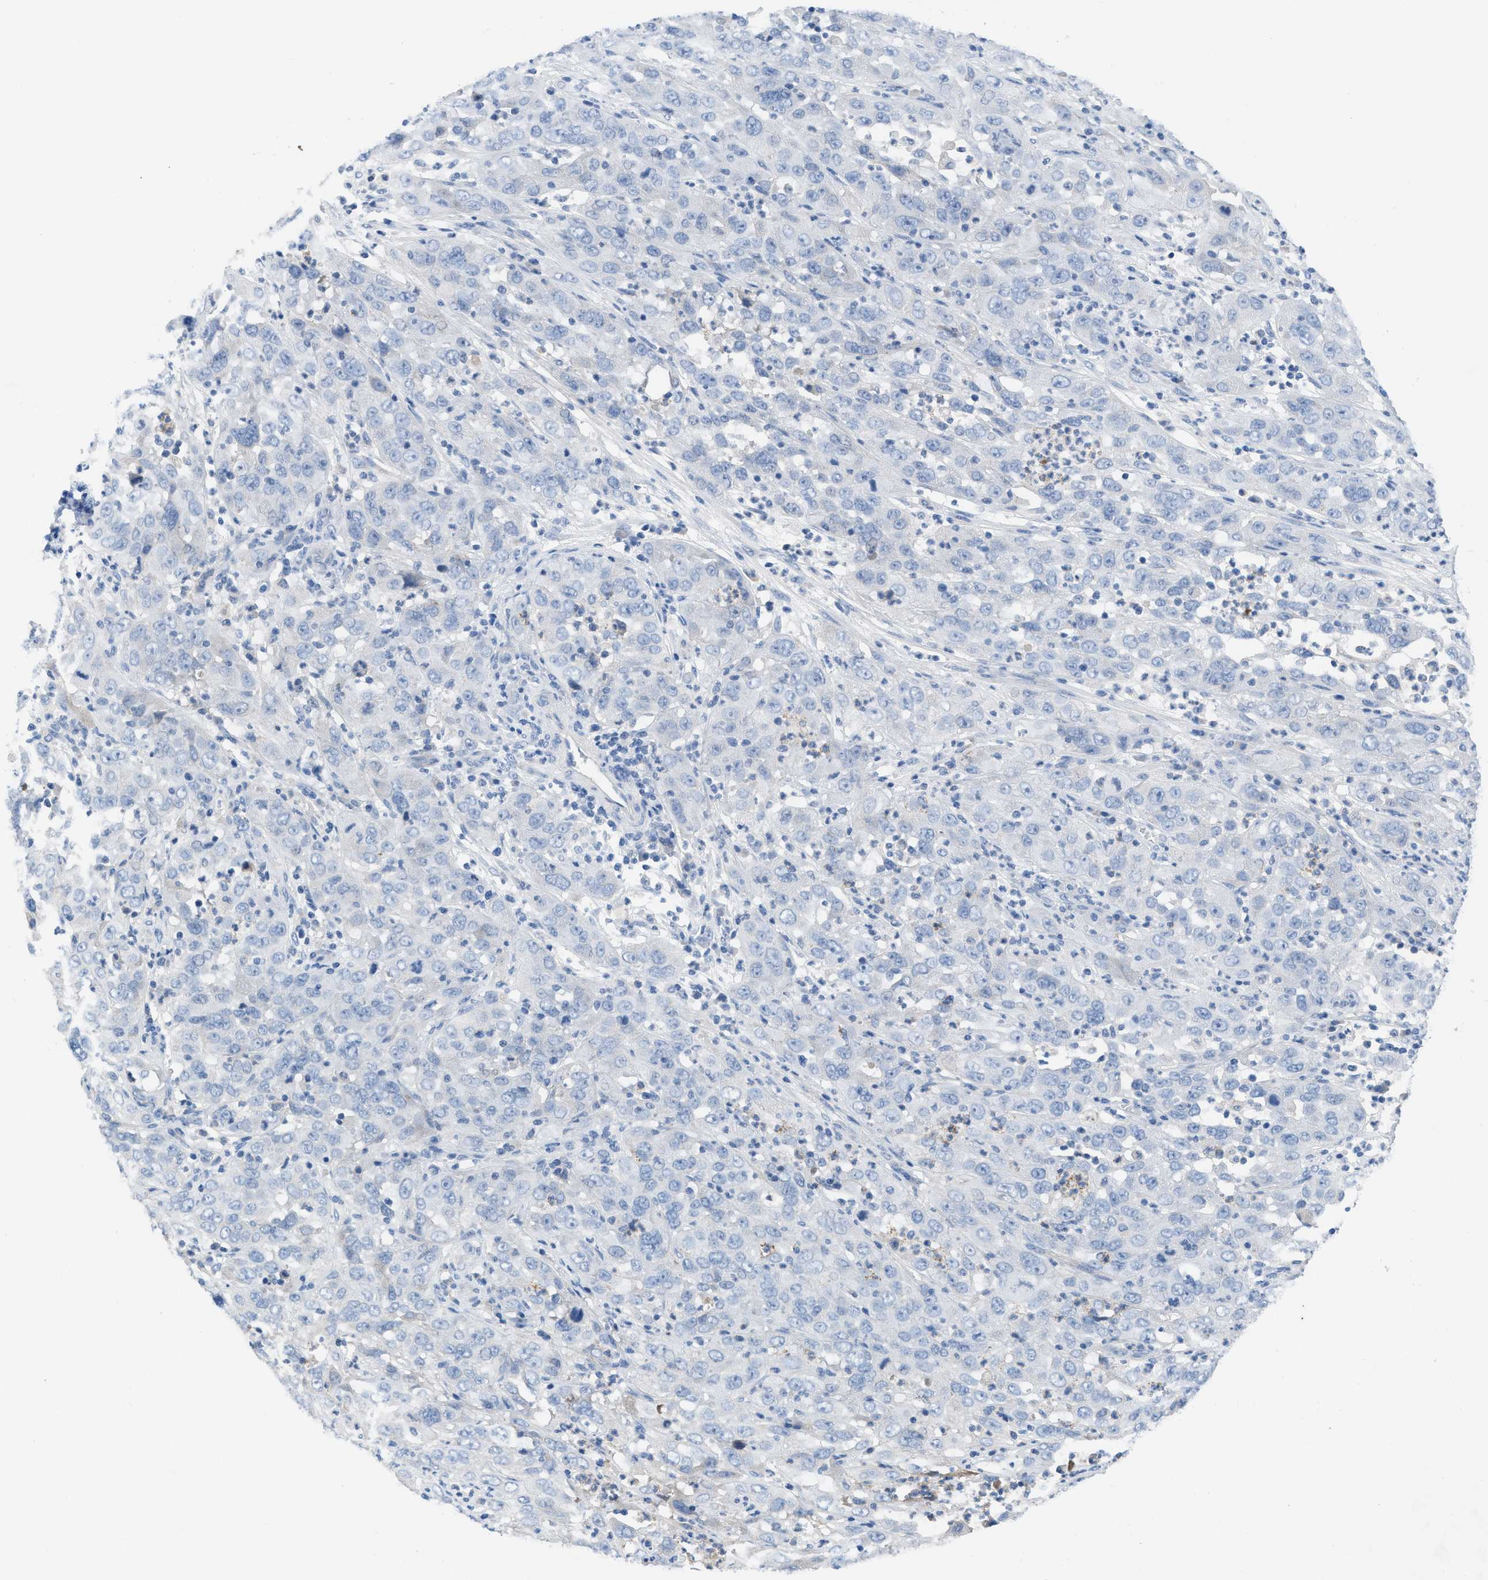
{"staining": {"intensity": "negative", "quantity": "none", "location": "none"}, "tissue": "cervical cancer", "cell_type": "Tumor cells", "image_type": "cancer", "snomed": [{"axis": "morphology", "description": "Squamous cell carcinoma, NOS"}, {"axis": "topography", "description": "Cervix"}], "caption": "Tumor cells show no significant expression in cervical squamous cell carcinoma. Brightfield microscopy of immunohistochemistry (IHC) stained with DAB (3,3'-diaminobenzidine) (brown) and hematoxylin (blue), captured at high magnification.", "gene": "HPX", "patient": {"sex": "female", "age": 32}}